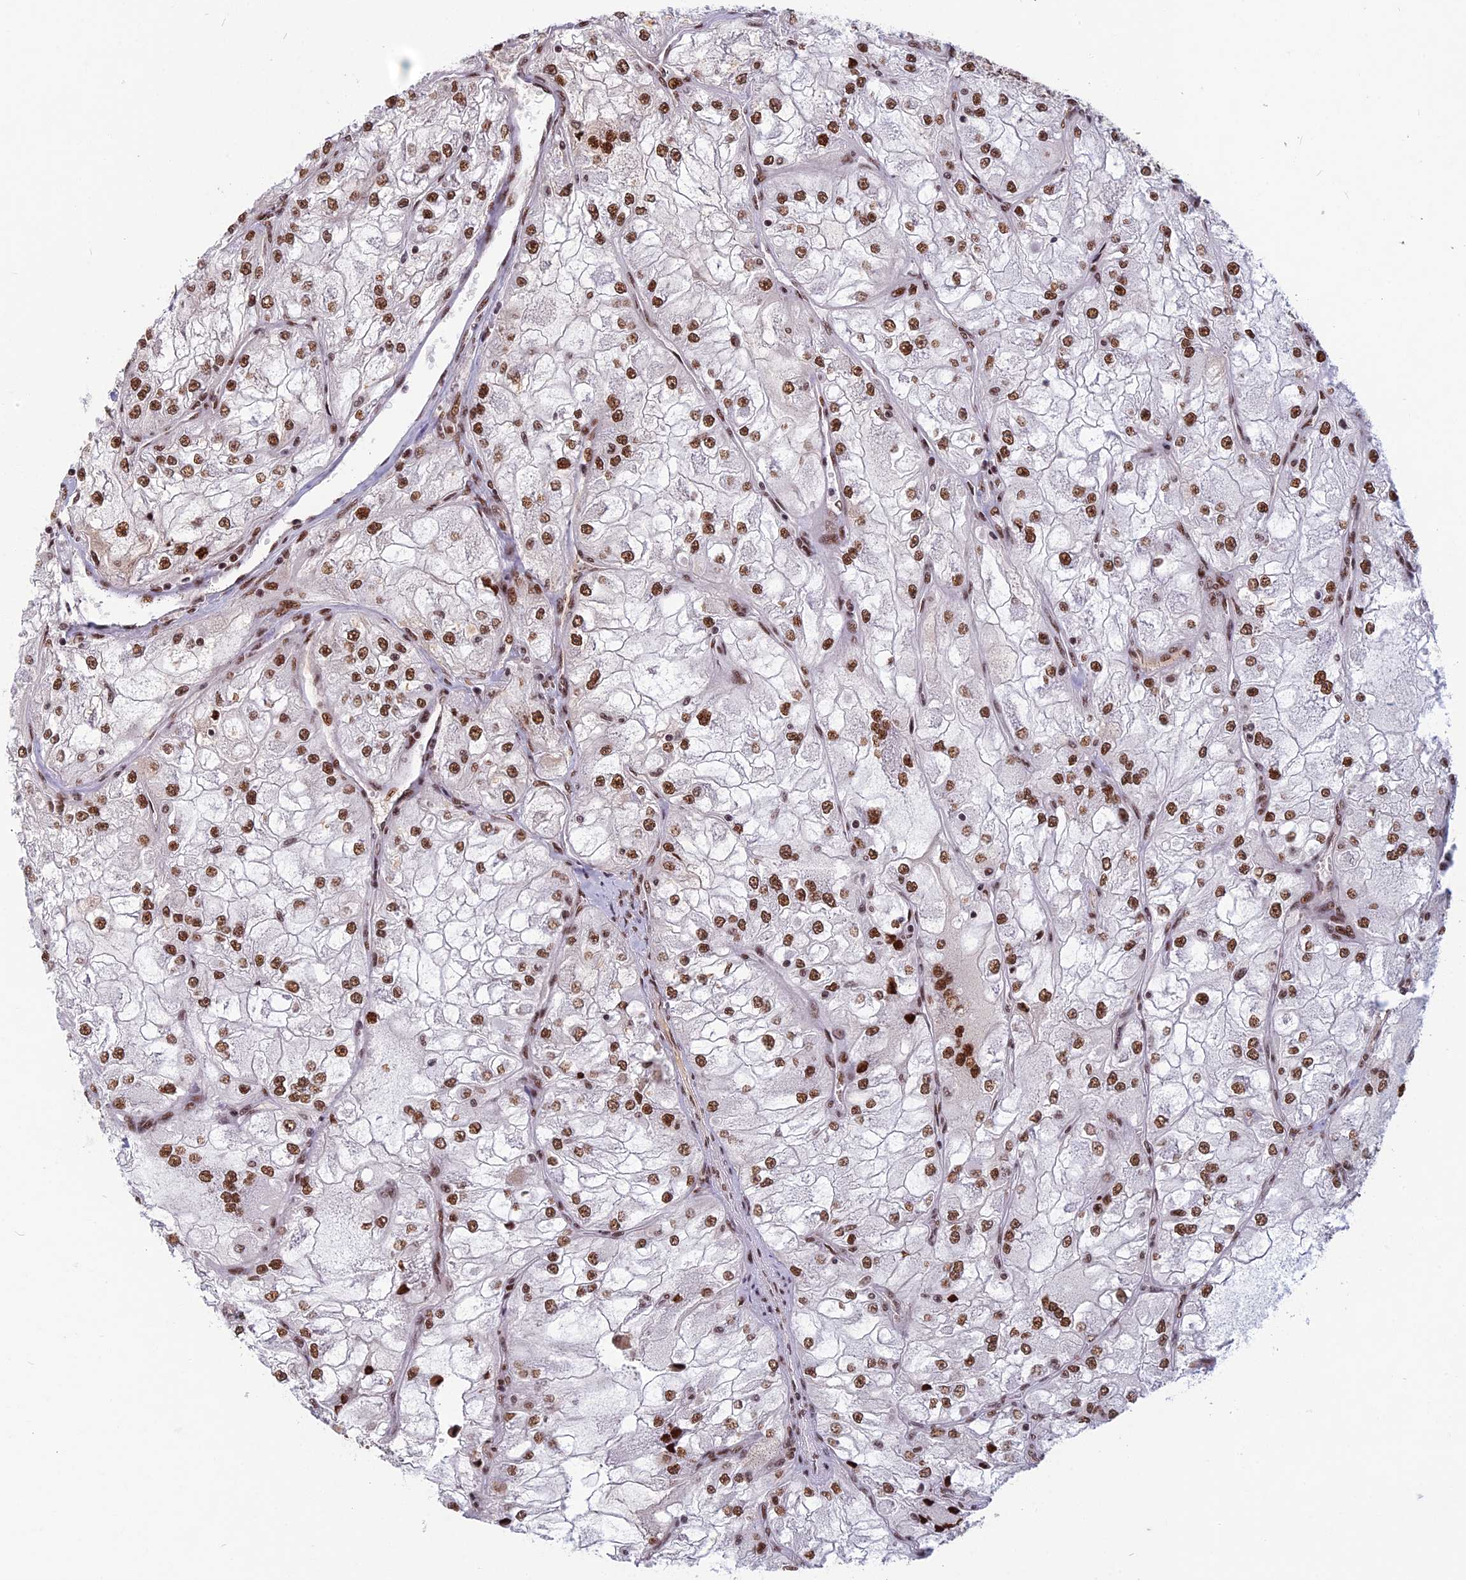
{"staining": {"intensity": "moderate", "quantity": ">75%", "location": "nuclear"}, "tissue": "renal cancer", "cell_type": "Tumor cells", "image_type": "cancer", "snomed": [{"axis": "morphology", "description": "Adenocarcinoma, NOS"}, {"axis": "topography", "description": "Kidney"}], "caption": "IHC of renal cancer (adenocarcinoma) demonstrates medium levels of moderate nuclear staining in approximately >75% of tumor cells. The staining is performed using DAB brown chromogen to label protein expression. The nuclei are counter-stained blue using hematoxylin.", "gene": "CDC7", "patient": {"sex": "female", "age": 72}}